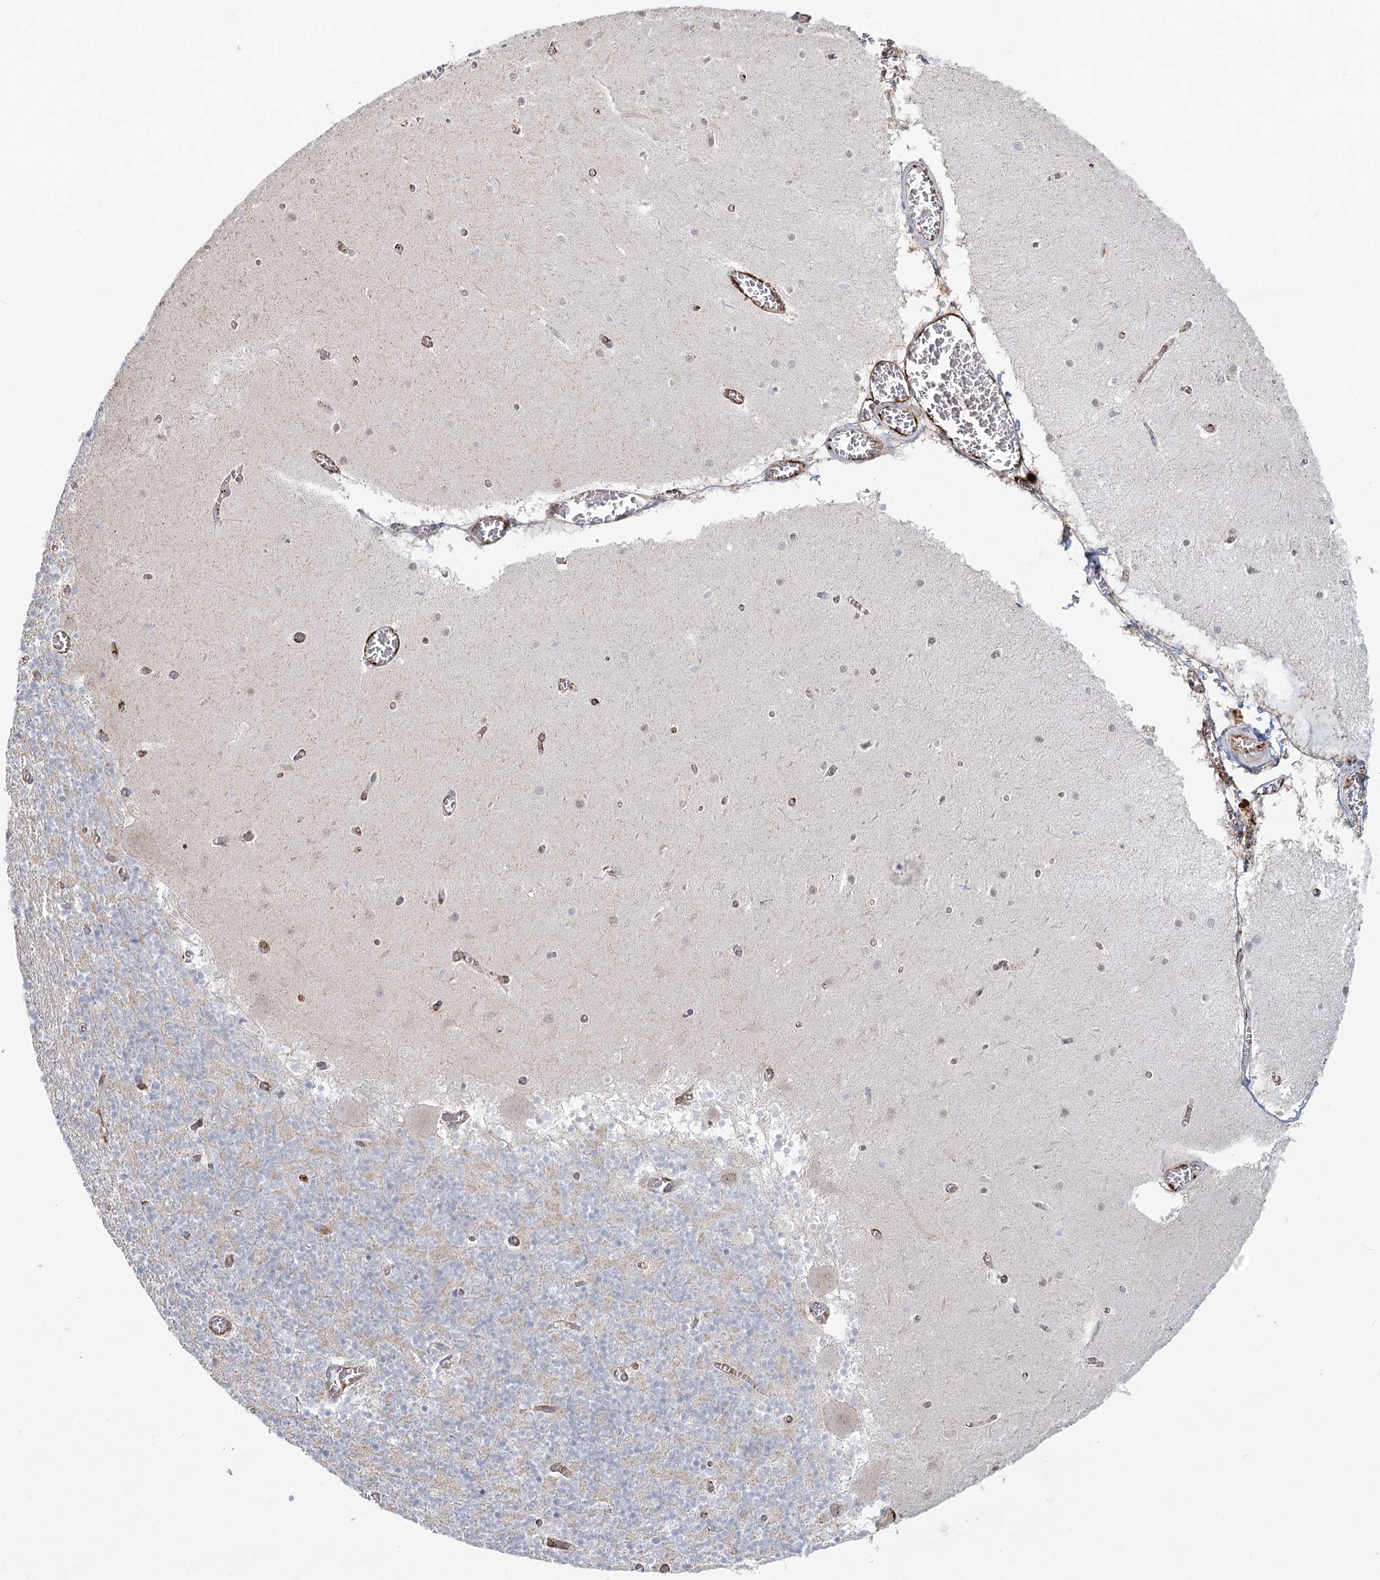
{"staining": {"intensity": "weak", "quantity": "<25%", "location": "cytoplasmic/membranous"}, "tissue": "cerebellum", "cell_type": "Cells in granular layer", "image_type": "normal", "snomed": [{"axis": "morphology", "description": "Normal tissue, NOS"}, {"axis": "topography", "description": "Cerebellum"}], "caption": "This is an IHC micrograph of unremarkable cerebellum. There is no staining in cells in granular layer.", "gene": "KBTBD4", "patient": {"sex": "female", "age": 28}}